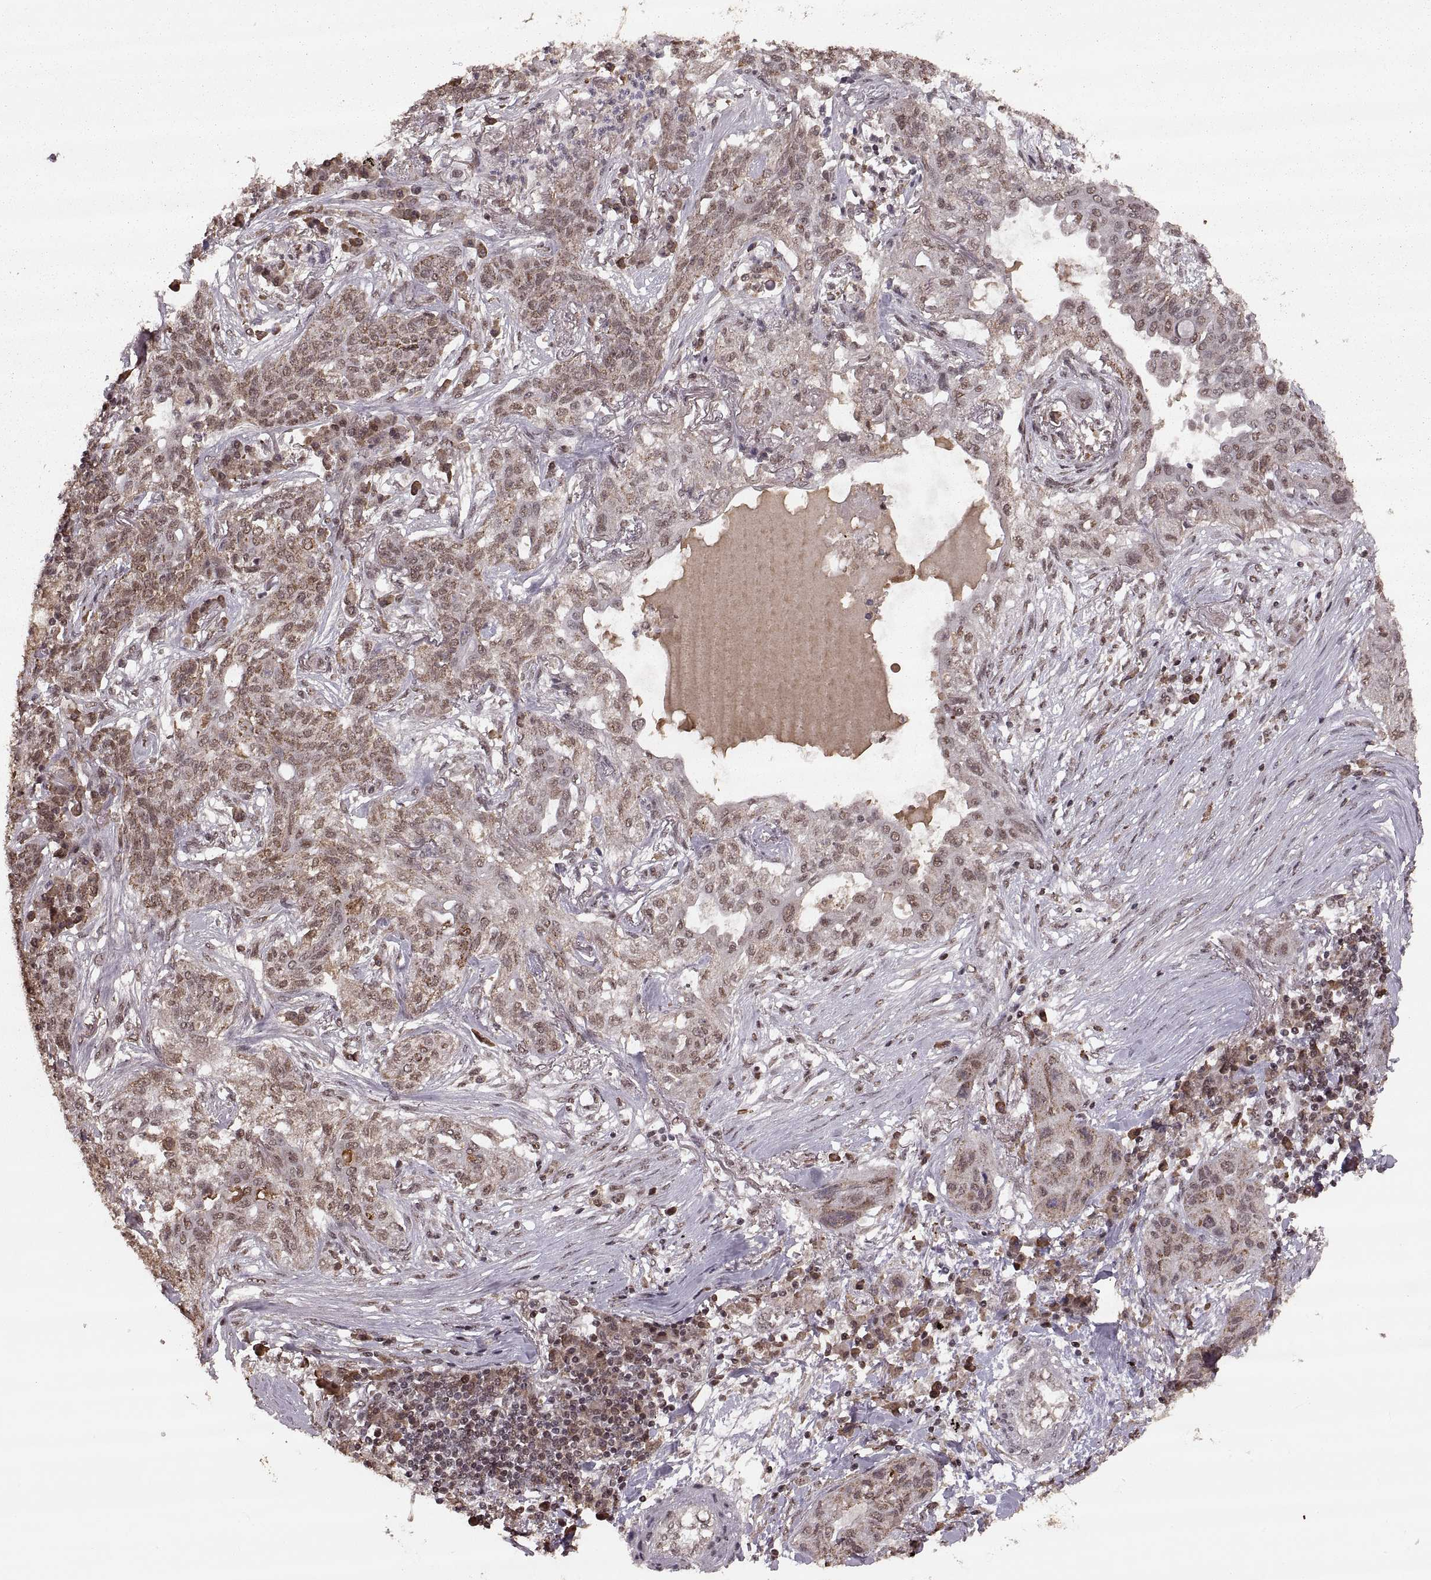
{"staining": {"intensity": "weak", "quantity": ">75%", "location": "nuclear"}, "tissue": "lung cancer", "cell_type": "Tumor cells", "image_type": "cancer", "snomed": [{"axis": "morphology", "description": "Squamous cell carcinoma, NOS"}, {"axis": "topography", "description": "Lung"}], "caption": "DAB (3,3'-diaminobenzidine) immunohistochemical staining of human lung cancer (squamous cell carcinoma) shows weak nuclear protein staining in approximately >75% of tumor cells. Nuclei are stained in blue.", "gene": "RFT1", "patient": {"sex": "female", "age": 70}}